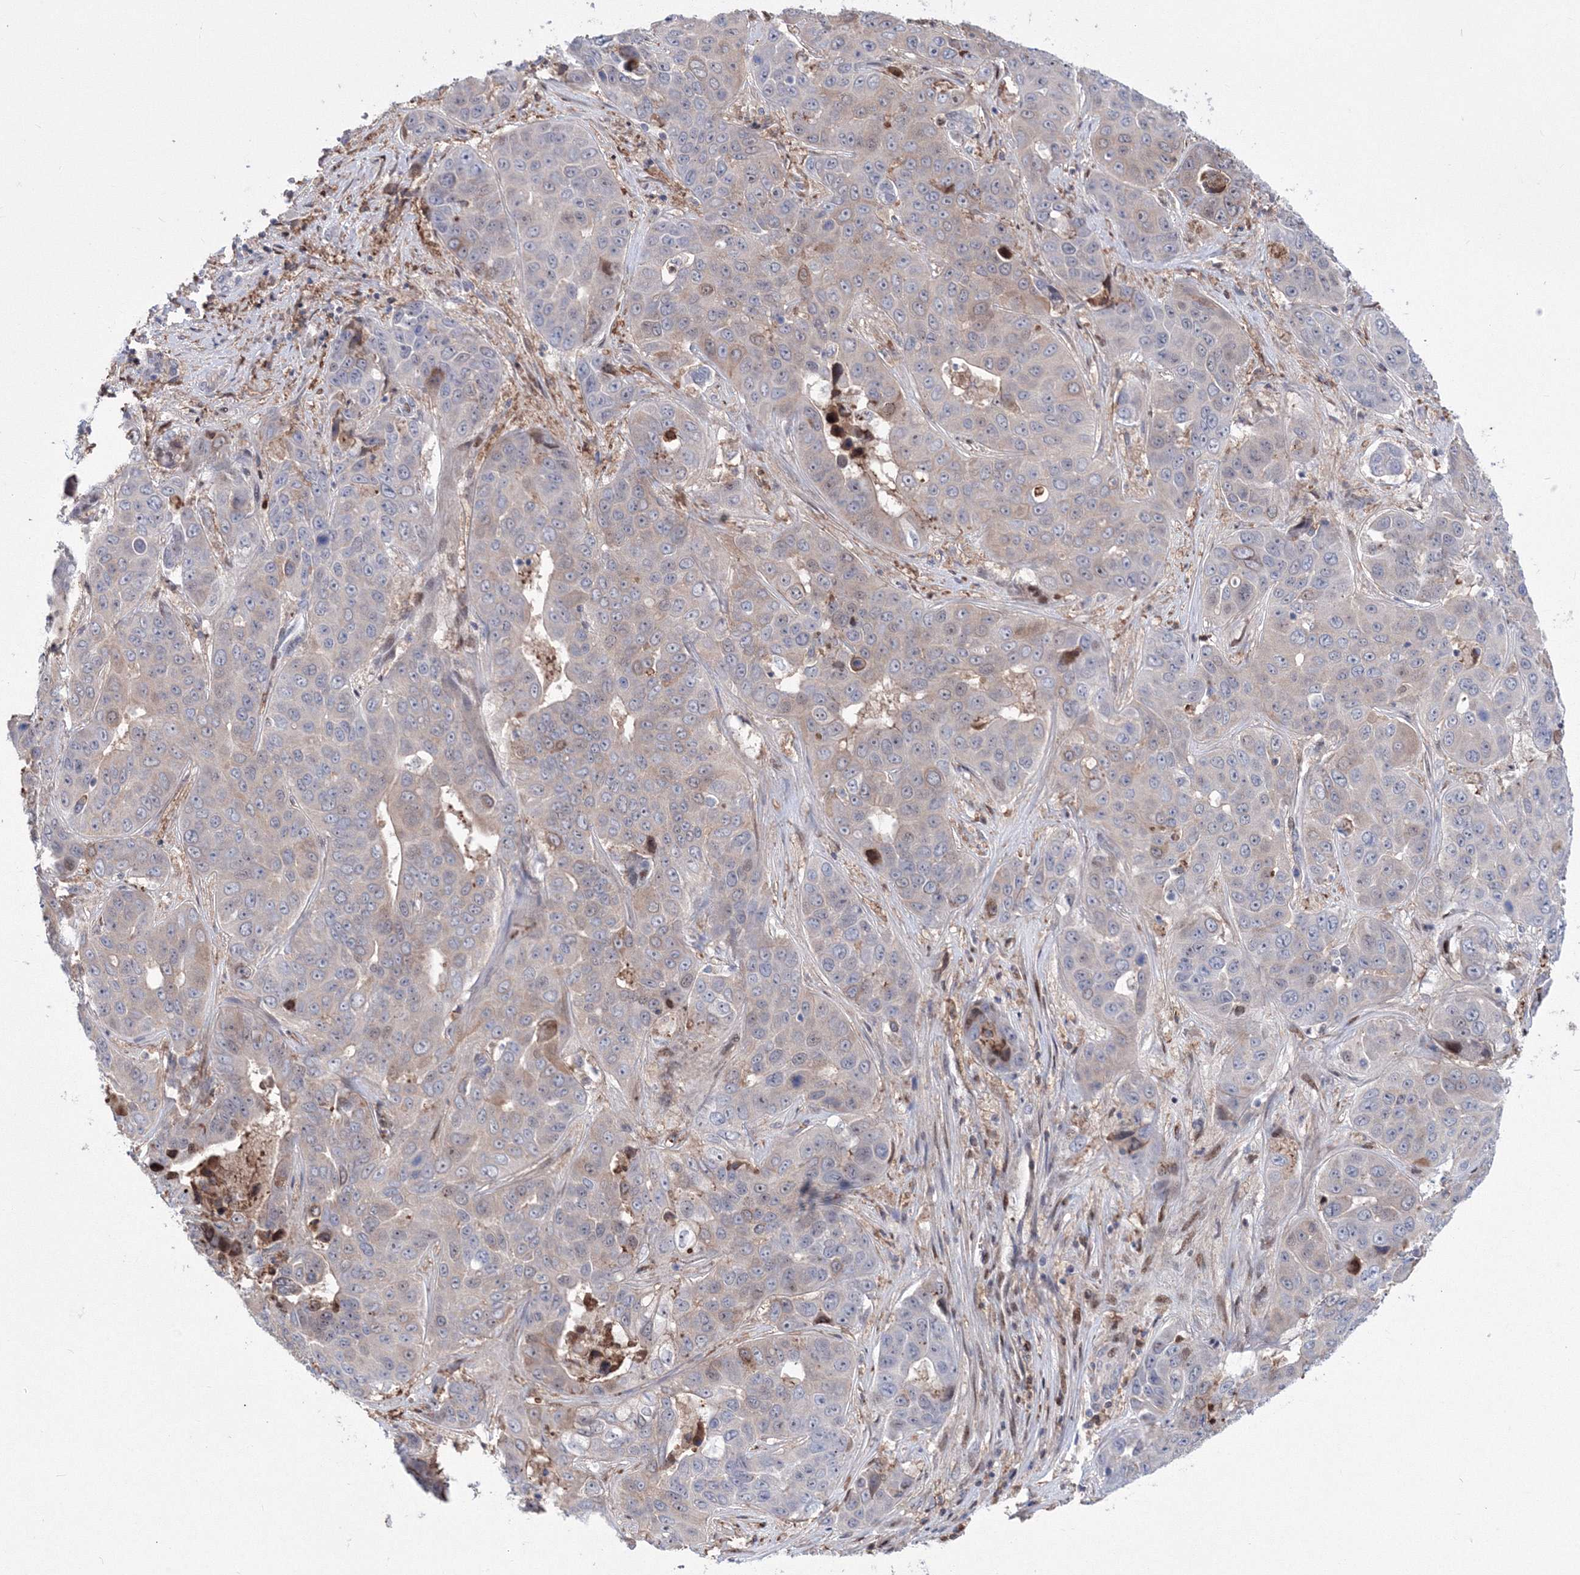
{"staining": {"intensity": "weak", "quantity": "<25%", "location": "cytoplasmic/membranous"}, "tissue": "liver cancer", "cell_type": "Tumor cells", "image_type": "cancer", "snomed": [{"axis": "morphology", "description": "Cholangiocarcinoma"}, {"axis": "topography", "description": "Liver"}], "caption": "IHC of liver cancer (cholangiocarcinoma) reveals no positivity in tumor cells. (DAB (3,3'-diaminobenzidine) immunohistochemistry (IHC), high magnification).", "gene": "RNPEPL1", "patient": {"sex": "female", "age": 52}}